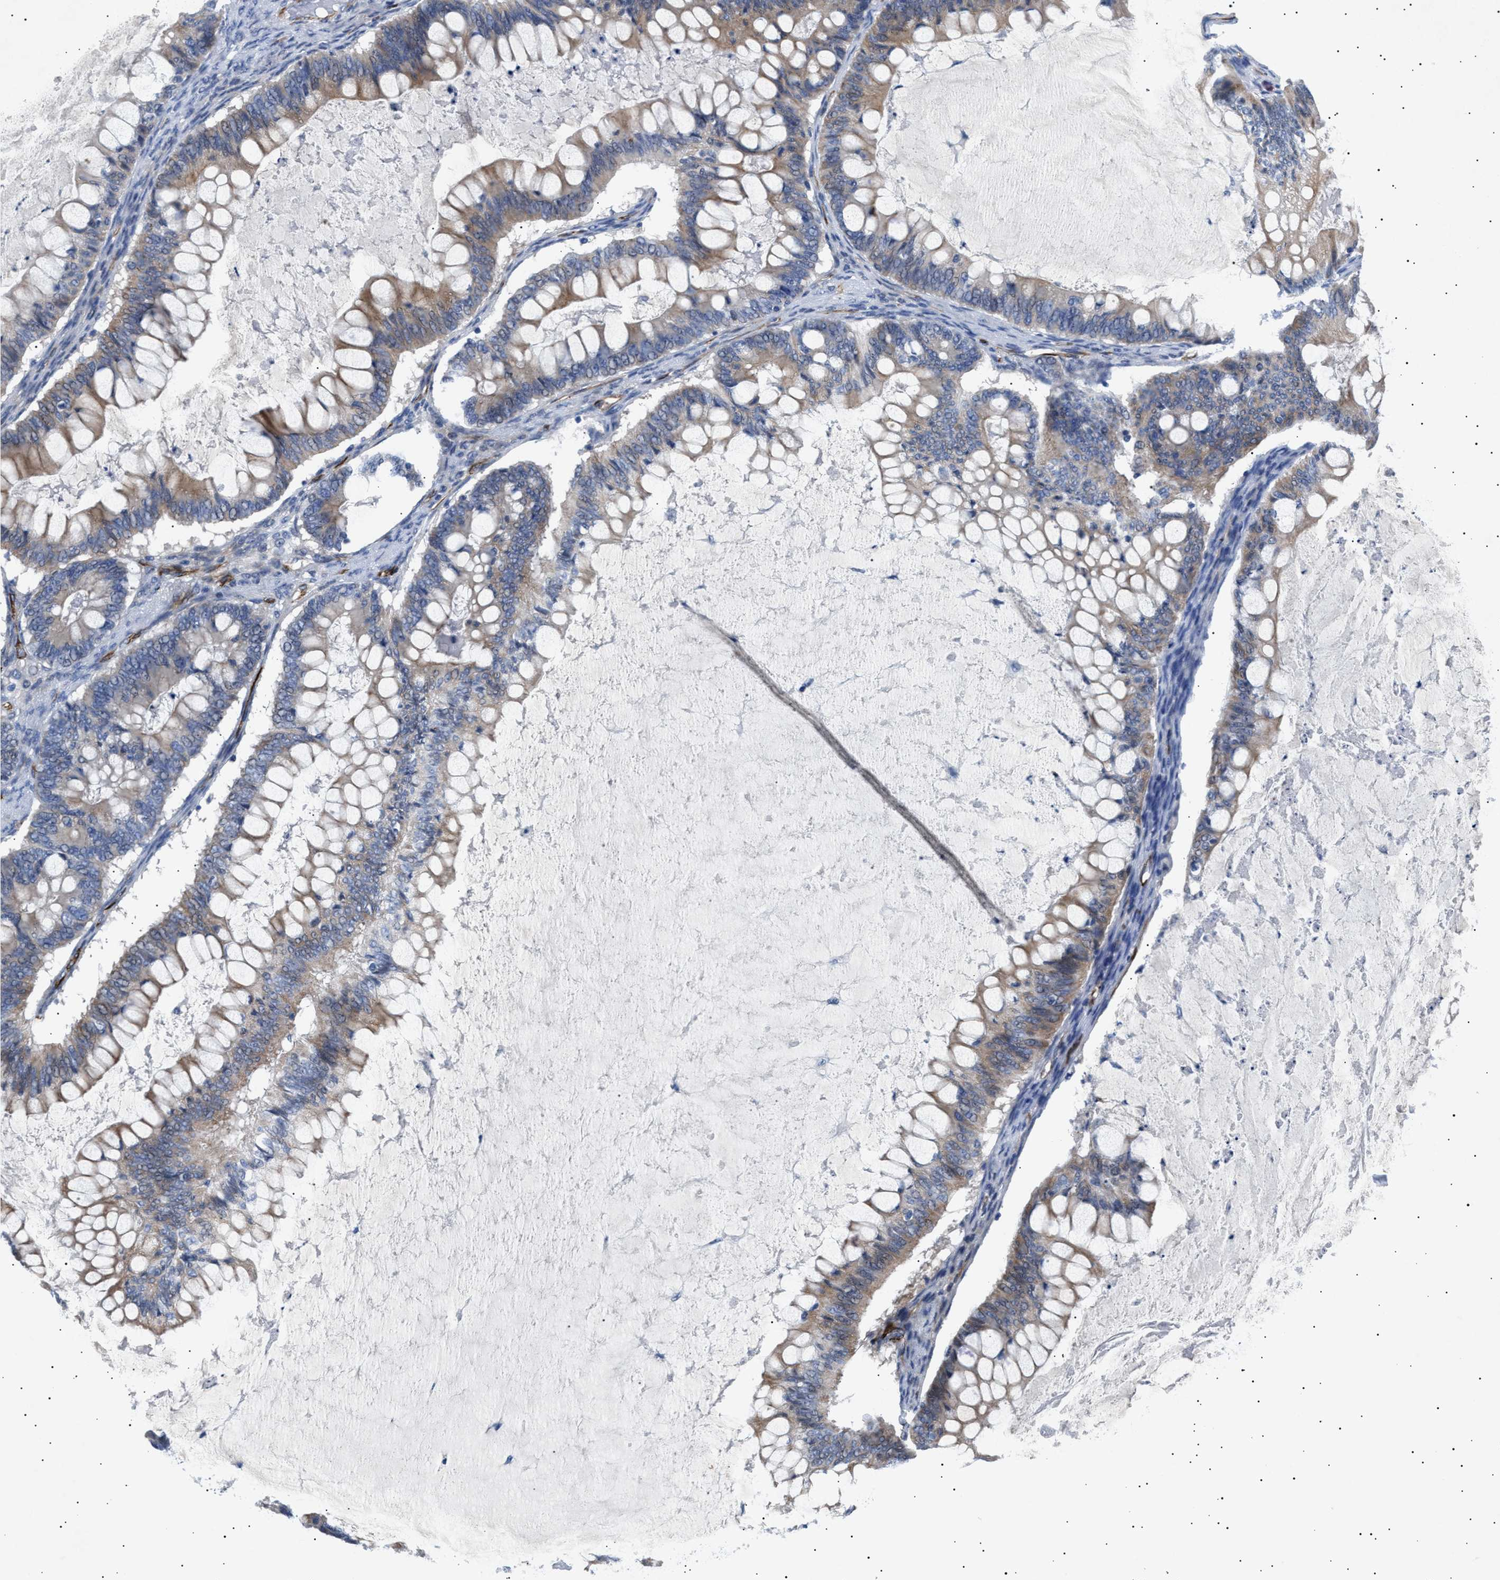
{"staining": {"intensity": "moderate", "quantity": "25%-75%", "location": "cytoplasmic/membranous"}, "tissue": "ovarian cancer", "cell_type": "Tumor cells", "image_type": "cancer", "snomed": [{"axis": "morphology", "description": "Cystadenocarcinoma, mucinous, NOS"}, {"axis": "topography", "description": "Ovary"}], "caption": "Immunohistochemical staining of human ovarian cancer (mucinous cystadenocarcinoma) displays medium levels of moderate cytoplasmic/membranous protein staining in approximately 25%-75% of tumor cells.", "gene": "OLFML2A", "patient": {"sex": "female", "age": 61}}